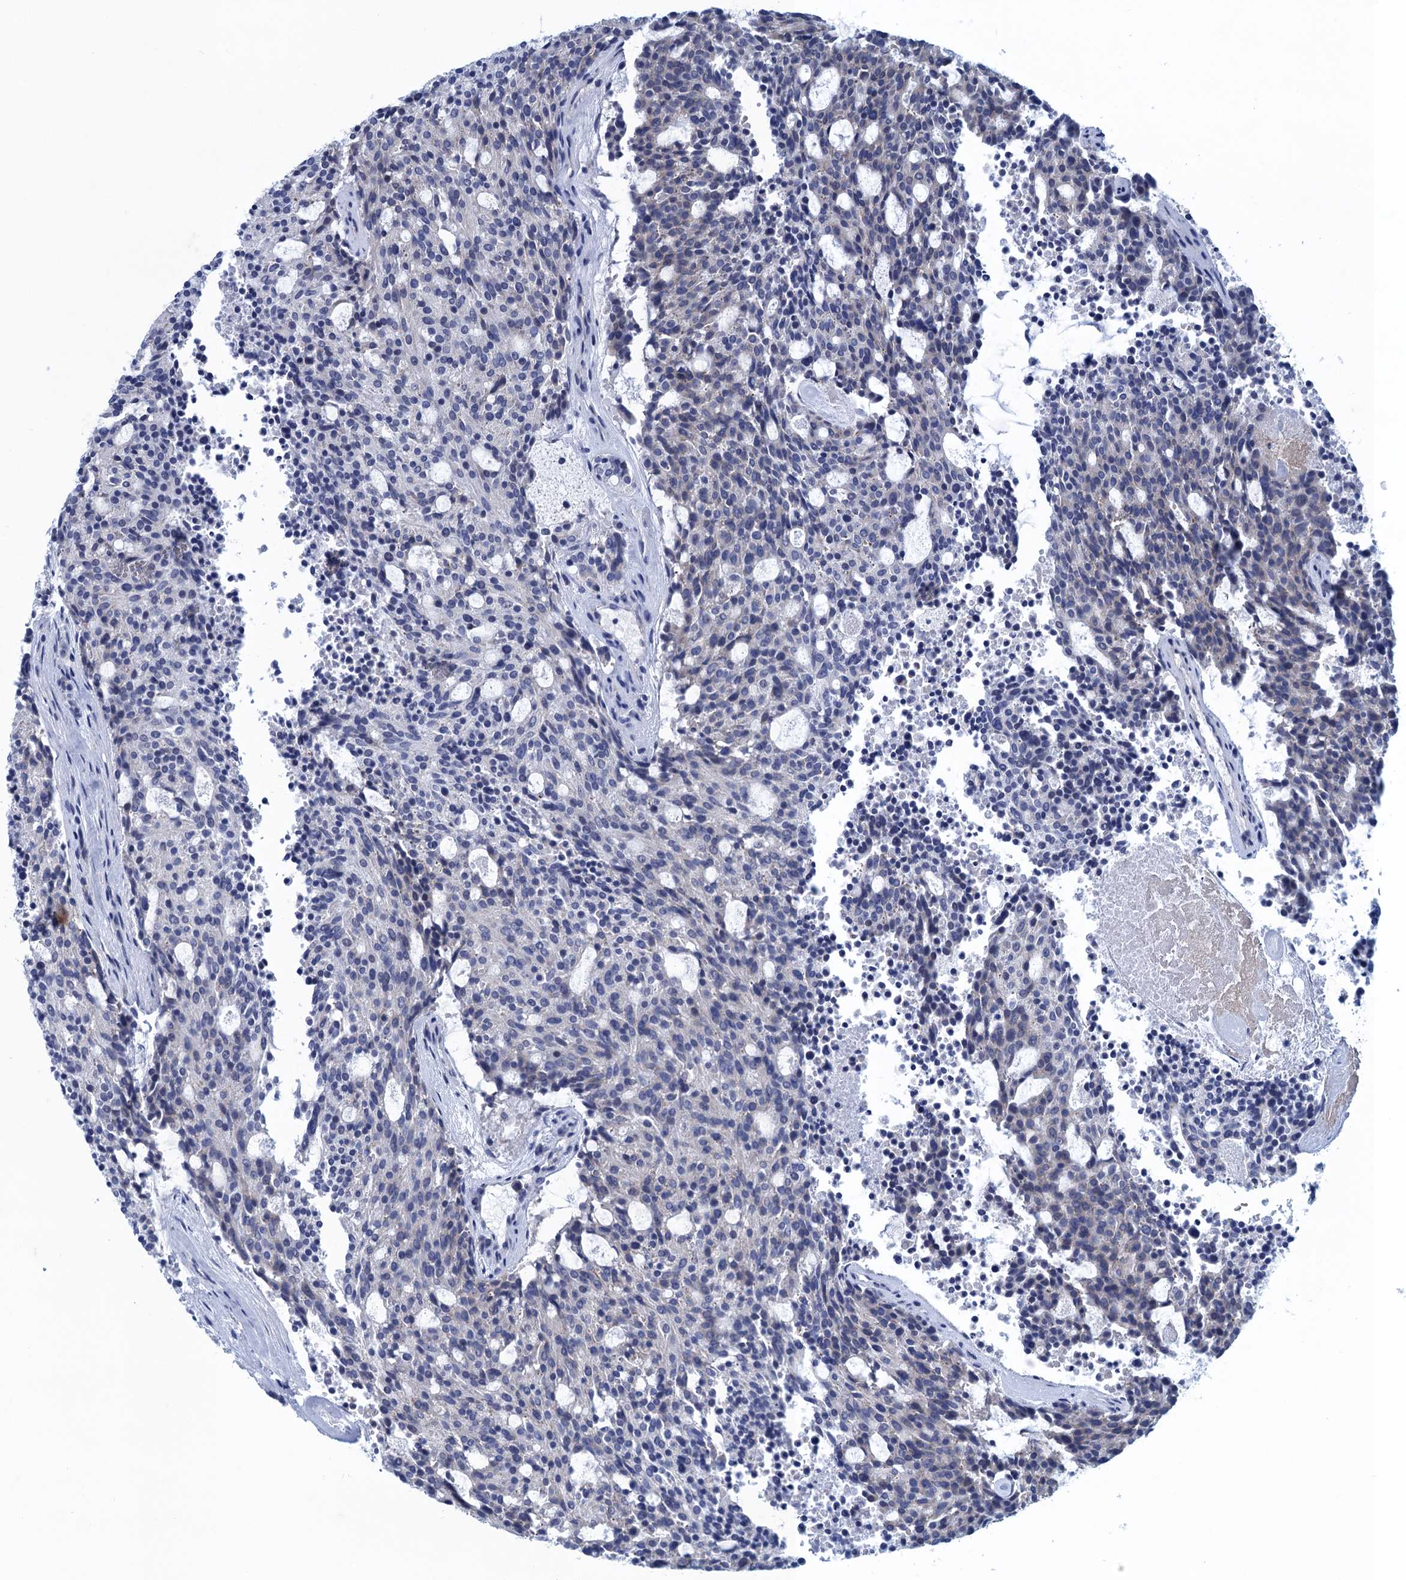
{"staining": {"intensity": "negative", "quantity": "none", "location": "none"}, "tissue": "carcinoid", "cell_type": "Tumor cells", "image_type": "cancer", "snomed": [{"axis": "morphology", "description": "Carcinoid, malignant, NOS"}, {"axis": "topography", "description": "Pancreas"}], "caption": "Malignant carcinoid was stained to show a protein in brown. There is no significant positivity in tumor cells.", "gene": "GINS3", "patient": {"sex": "female", "age": 54}}